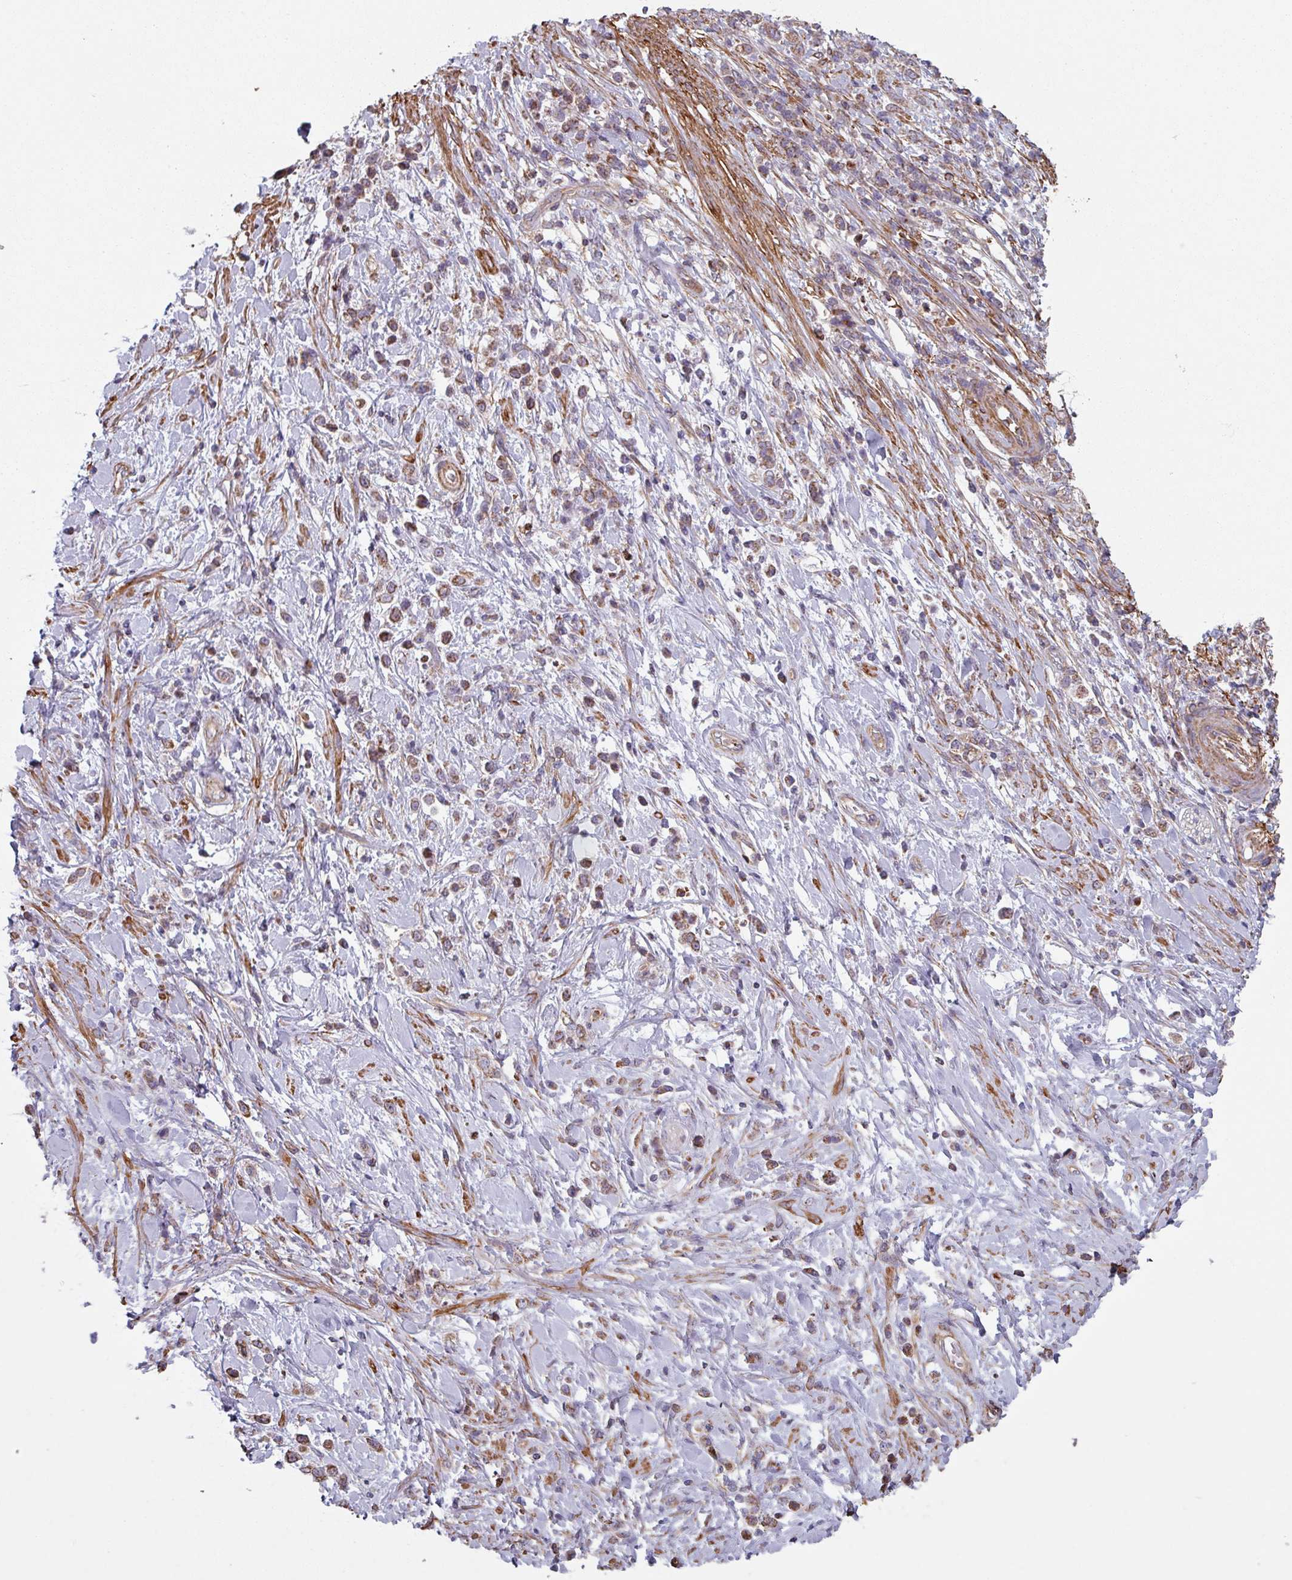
{"staining": {"intensity": "moderate", "quantity": ">75%", "location": "cytoplasmic/membranous"}, "tissue": "stomach cancer", "cell_type": "Tumor cells", "image_type": "cancer", "snomed": [{"axis": "morphology", "description": "Adenocarcinoma, NOS"}, {"axis": "topography", "description": "Stomach"}], "caption": "Protein staining by immunohistochemistry shows moderate cytoplasmic/membranous staining in approximately >75% of tumor cells in stomach cancer. Nuclei are stained in blue.", "gene": "GSTA4", "patient": {"sex": "female", "age": 60}}